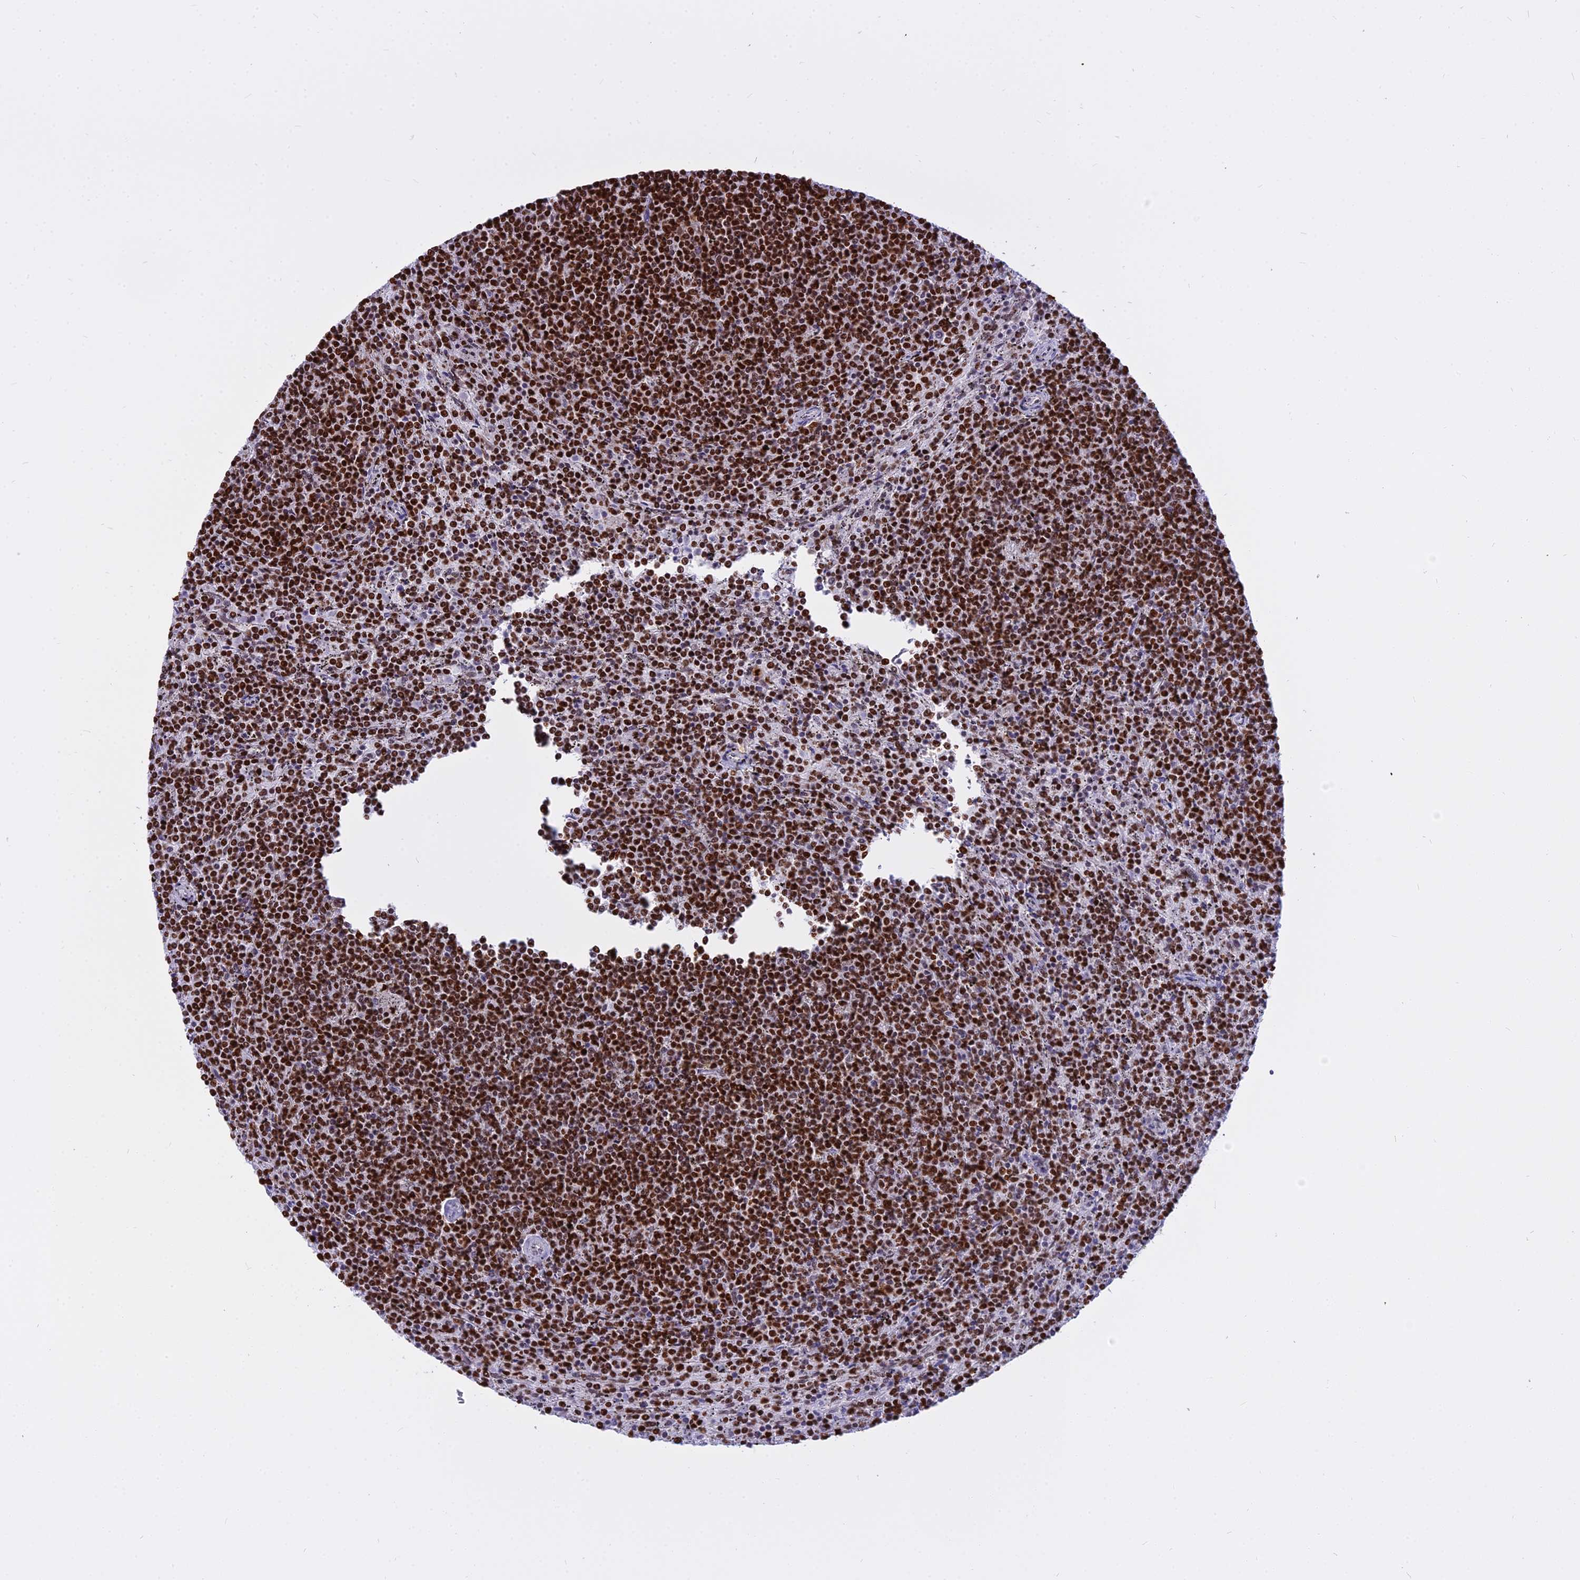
{"staining": {"intensity": "strong", "quantity": ">75%", "location": "nuclear"}, "tissue": "lymphoma", "cell_type": "Tumor cells", "image_type": "cancer", "snomed": [{"axis": "morphology", "description": "Malignant lymphoma, non-Hodgkin's type, Low grade"}, {"axis": "topography", "description": "Spleen"}], "caption": "Approximately >75% of tumor cells in human malignant lymphoma, non-Hodgkin's type (low-grade) show strong nuclear protein positivity as visualized by brown immunohistochemical staining.", "gene": "PARP1", "patient": {"sex": "female", "age": 50}}